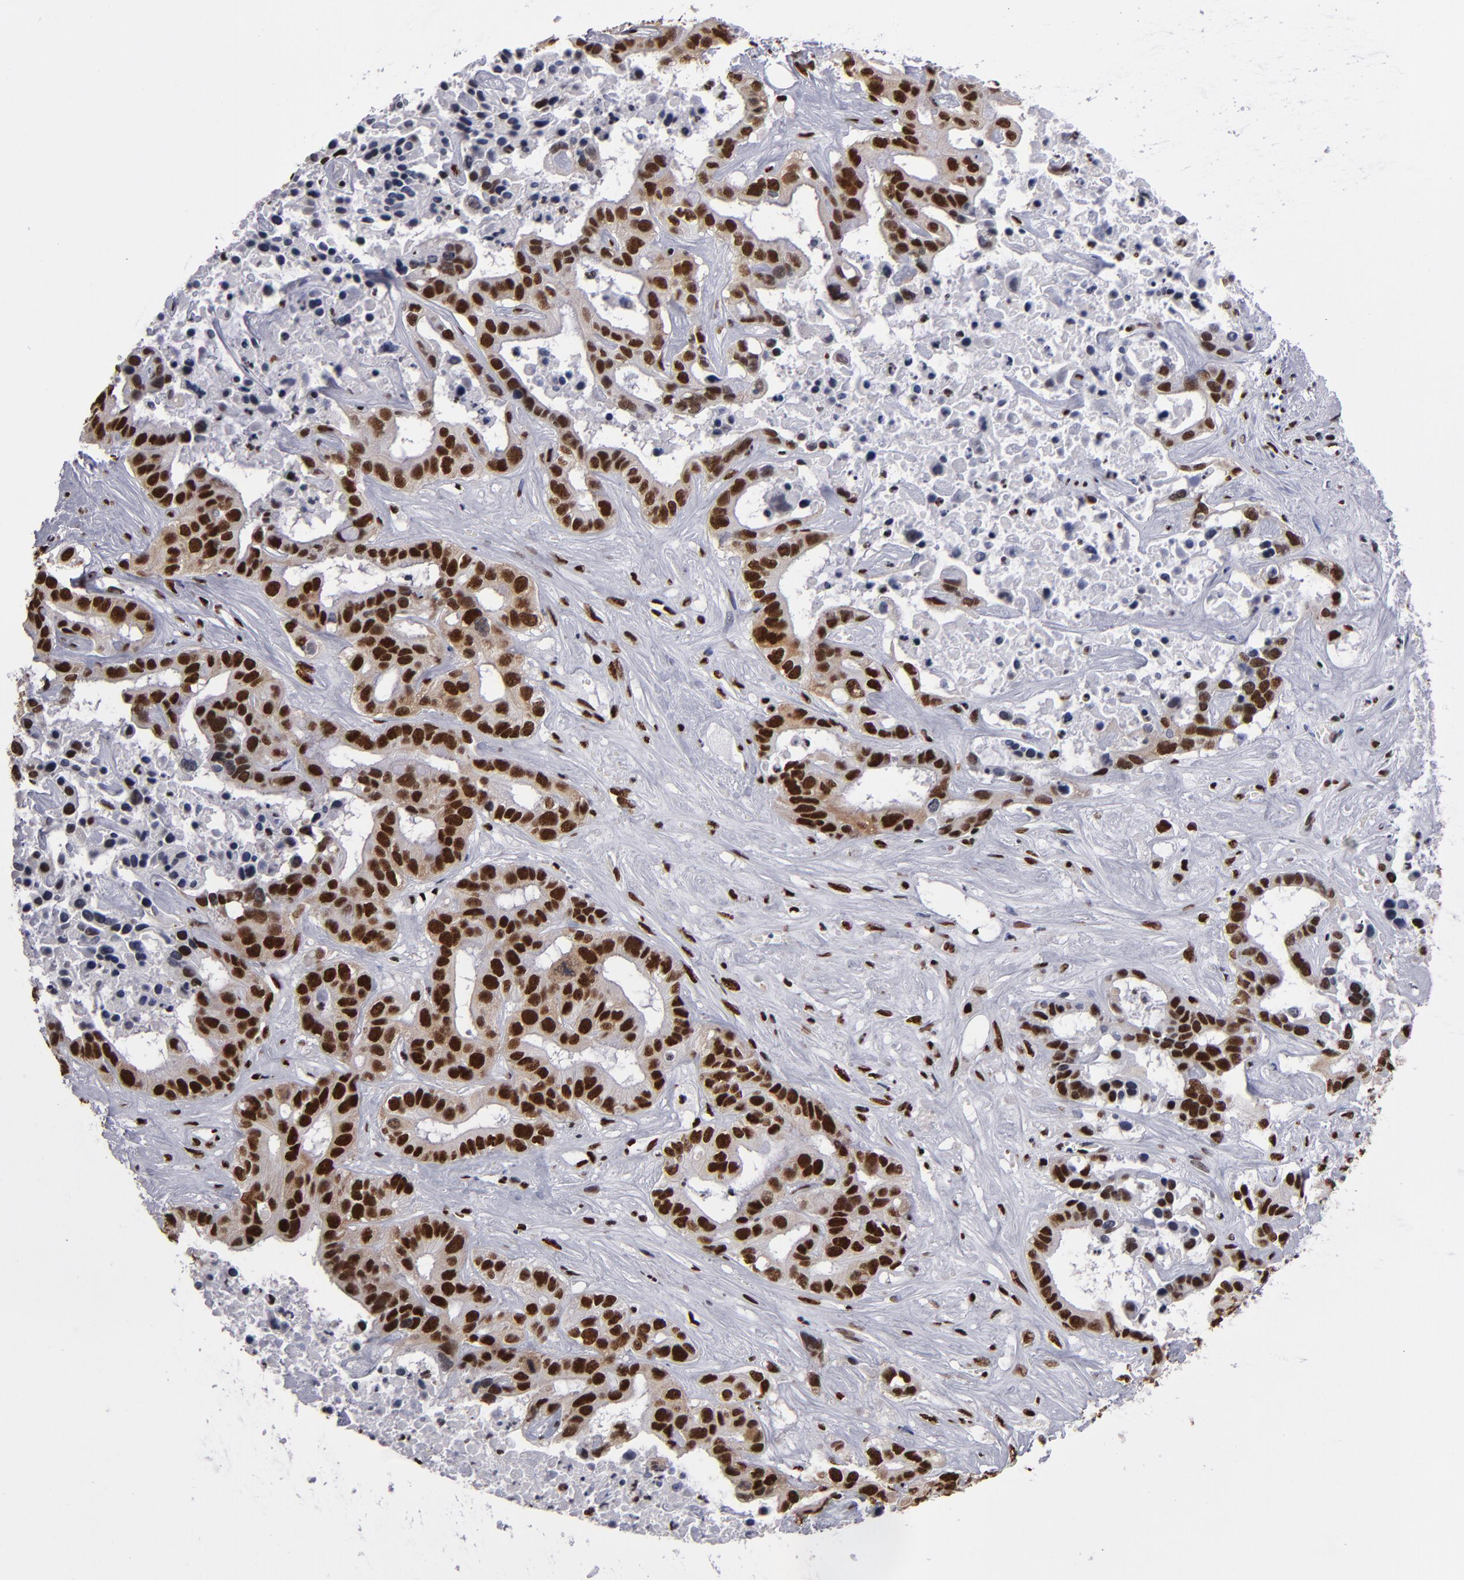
{"staining": {"intensity": "strong", "quantity": ">75%", "location": "nuclear"}, "tissue": "liver cancer", "cell_type": "Tumor cells", "image_type": "cancer", "snomed": [{"axis": "morphology", "description": "Cholangiocarcinoma"}, {"axis": "topography", "description": "Liver"}], "caption": "A photomicrograph of human liver cholangiocarcinoma stained for a protein demonstrates strong nuclear brown staining in tumor cells.", "gene": "MRE11", "patient": {"sex": "female", "age": 65}}